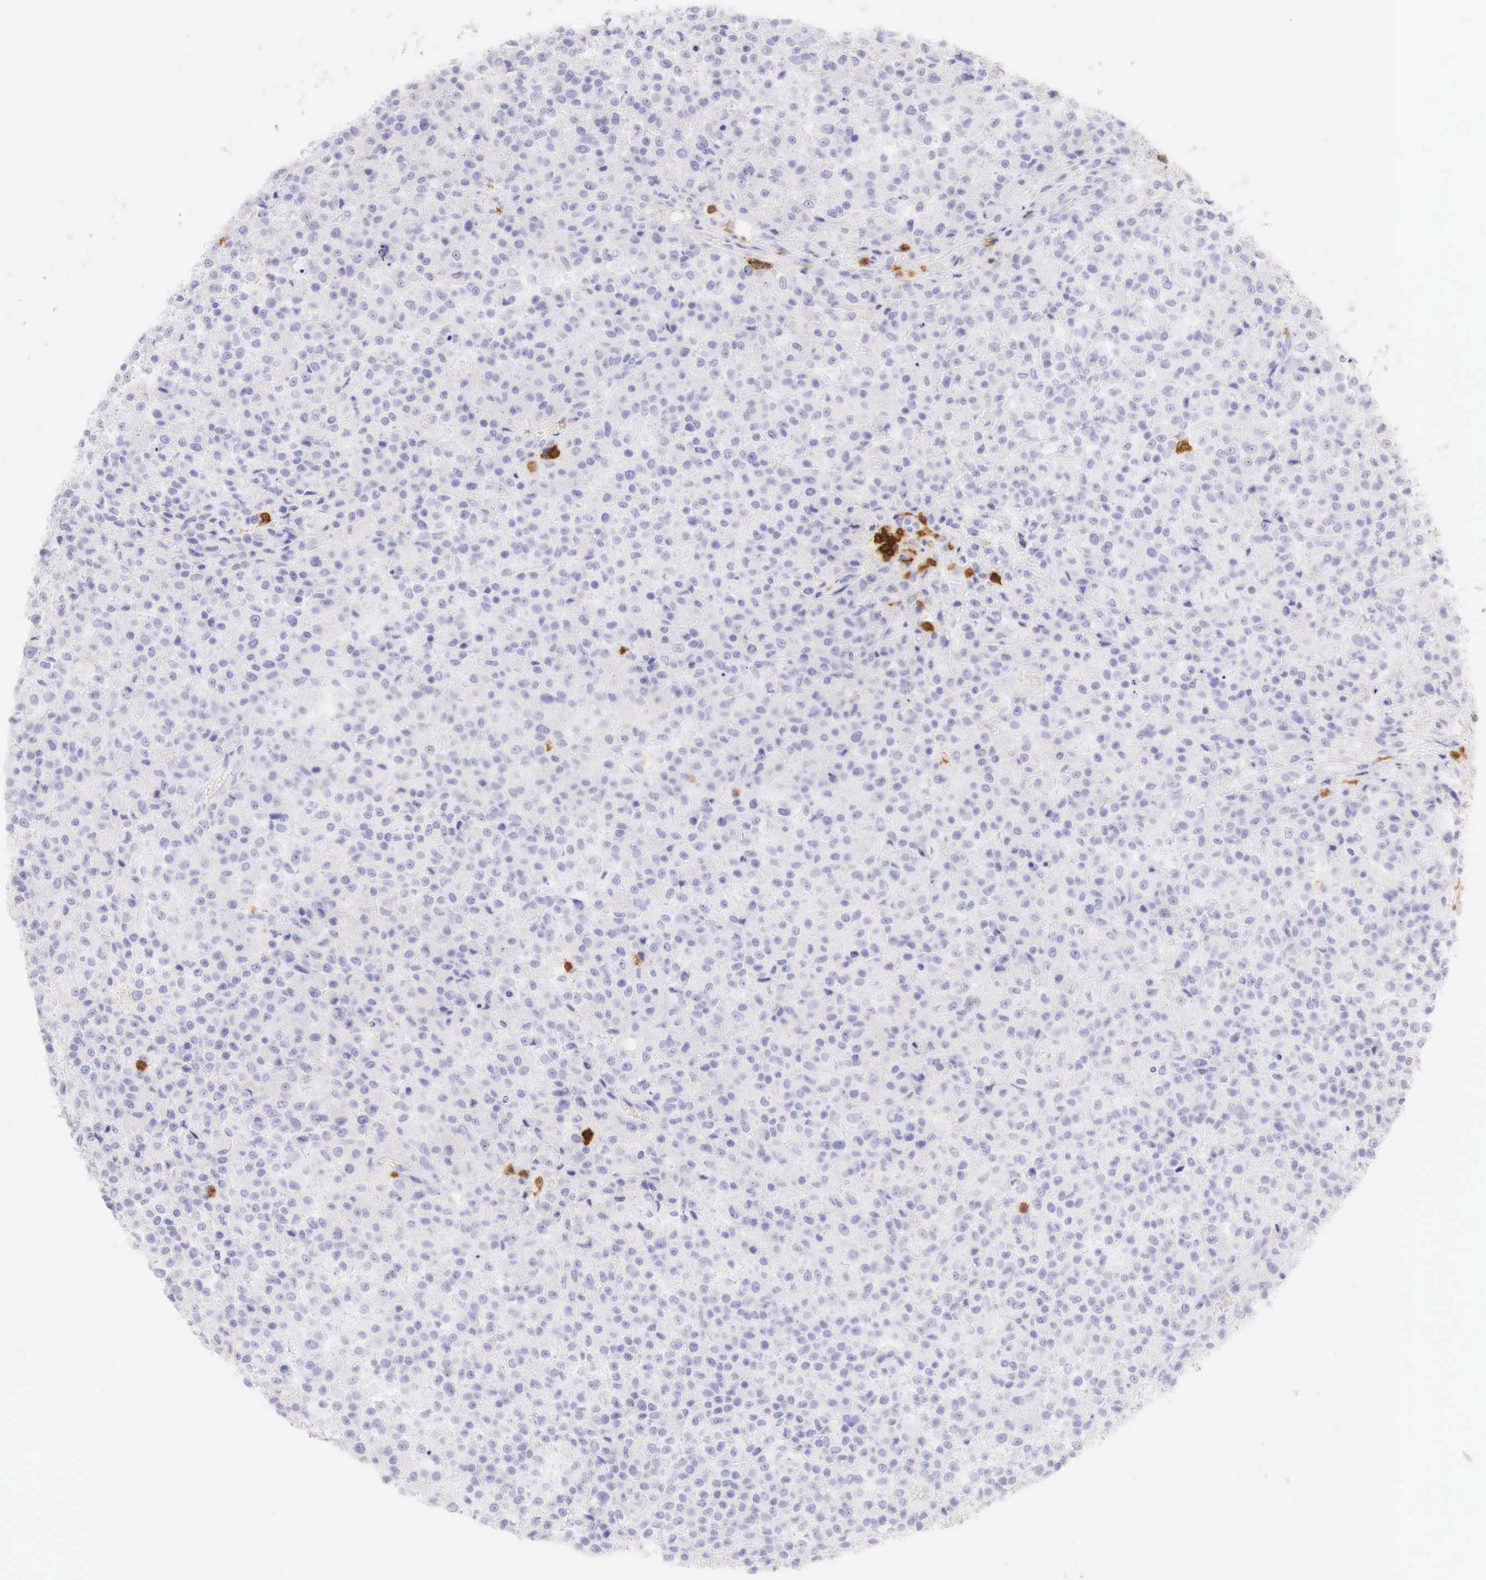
{"staining": {"intensity": "negative", "quantity": "none", "location": "none"}, "tissue": "testis cancer", "cell_type": "Tumor cells", "image_type": "cancer", "snomed": [{"axis": "morphology", "description": "Seminoma, NOS"}, {"axis": "topography", "description": "Testis"}], "caption": "Micrograph shows no significant protein staining in tumor cells of testis seminoma.", "gene": "CD3E", "patient": {"sex": "male", "age": 59}}